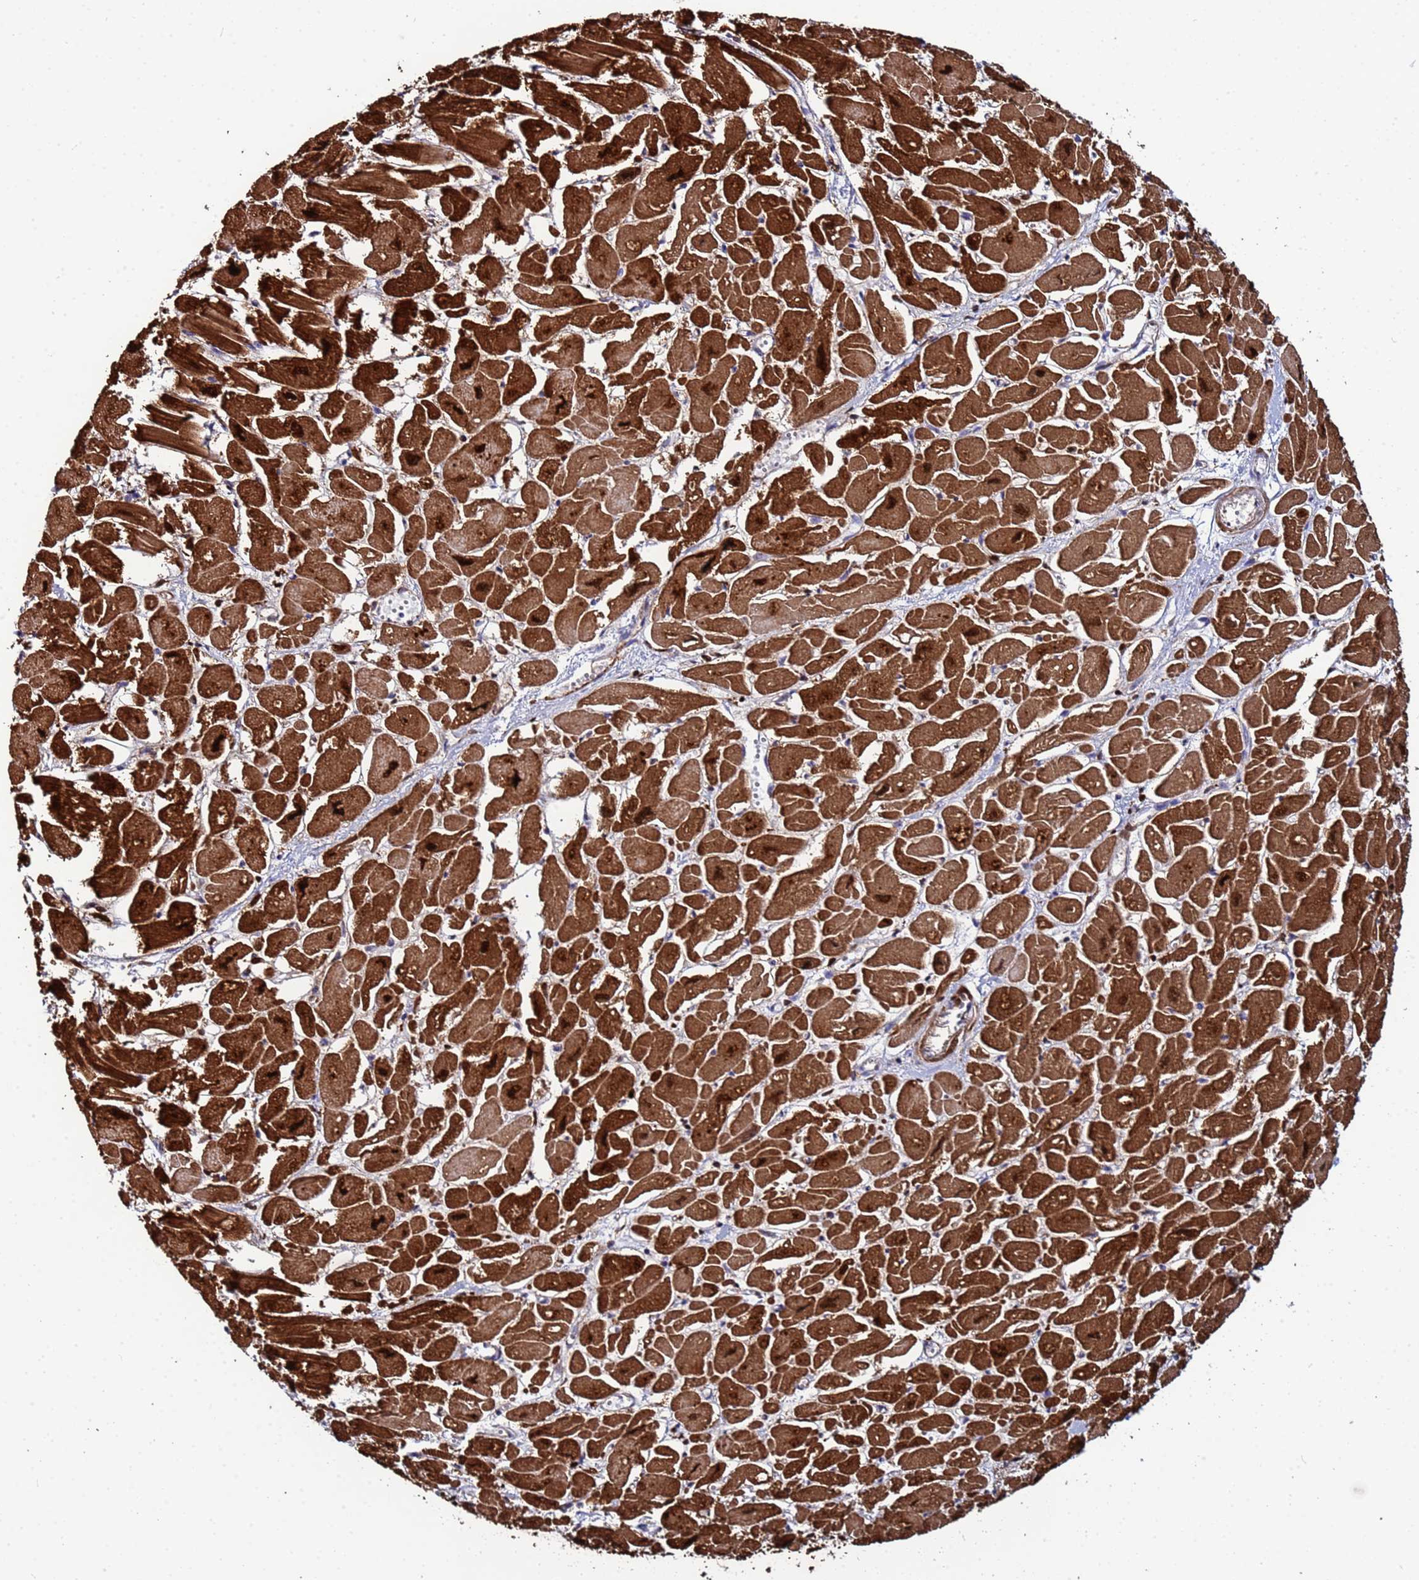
{"staining": {"intensity": "strong", "quantity": ">75%", "location": "cytoplasmic/membranous,nuclear"}, "tissue": "heart muscle", "cell_type": "Cardiomyocytes", "image_type": "normal", "snomed": [{"axis": "morphology", "description": "Normal tissue, NOS"}, {"axis": "topography", "description": "Heart"}], "caption": "Cardiomyocytes display strong cytoplasmic/membranous,nuclear staining in about >75% of cells in unremarkable heart muscle. (brown staining indicates protein expression, while blue staining denotes nuclei).", "gene": "SLC25A37", "patient": {"sex": "male", "age": 54}}